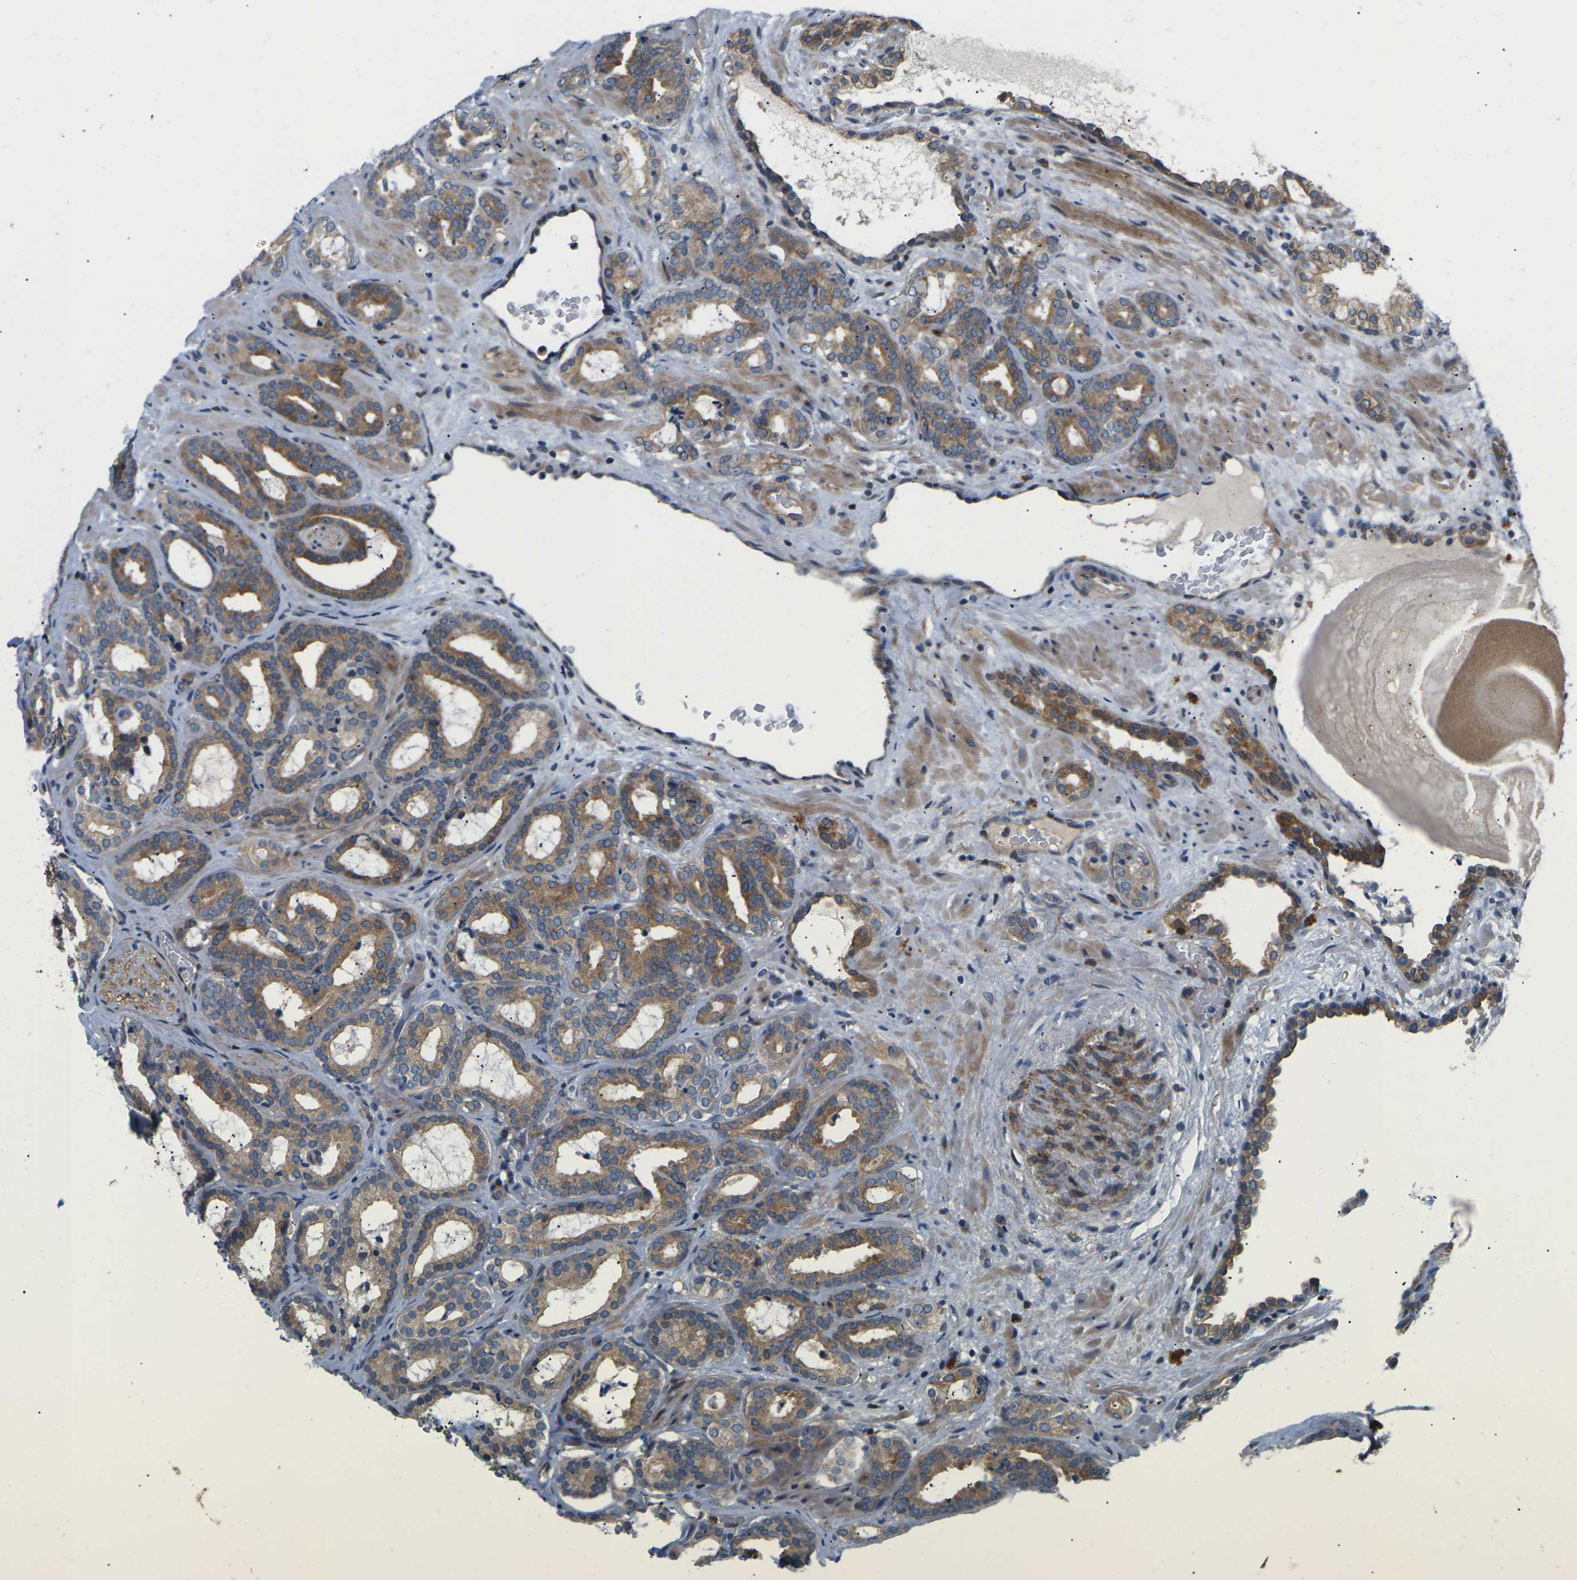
{"staining": {"intensity": "moderate", "quantity": ">75%", "location": "cytoplasmic/membranous"}, "tissue": "prostate cancer", "cell_type": "Tumor cells", "image_type": "cancer", "snomed": [{"axis": "morphology", "description": "Adenocarcinoma, Low grade"}, {"axis": "topography", "description": "Prostate"}], "caption": "Prostate low-grade adenocarcinoma tissue reveals moderate cytoplasmic/membranous expression in about >75% of tumor cells, visualized by immunohistochemistry.", "gene": "RPS6KA3", "patient": {"sex": "male", "age": 63}}